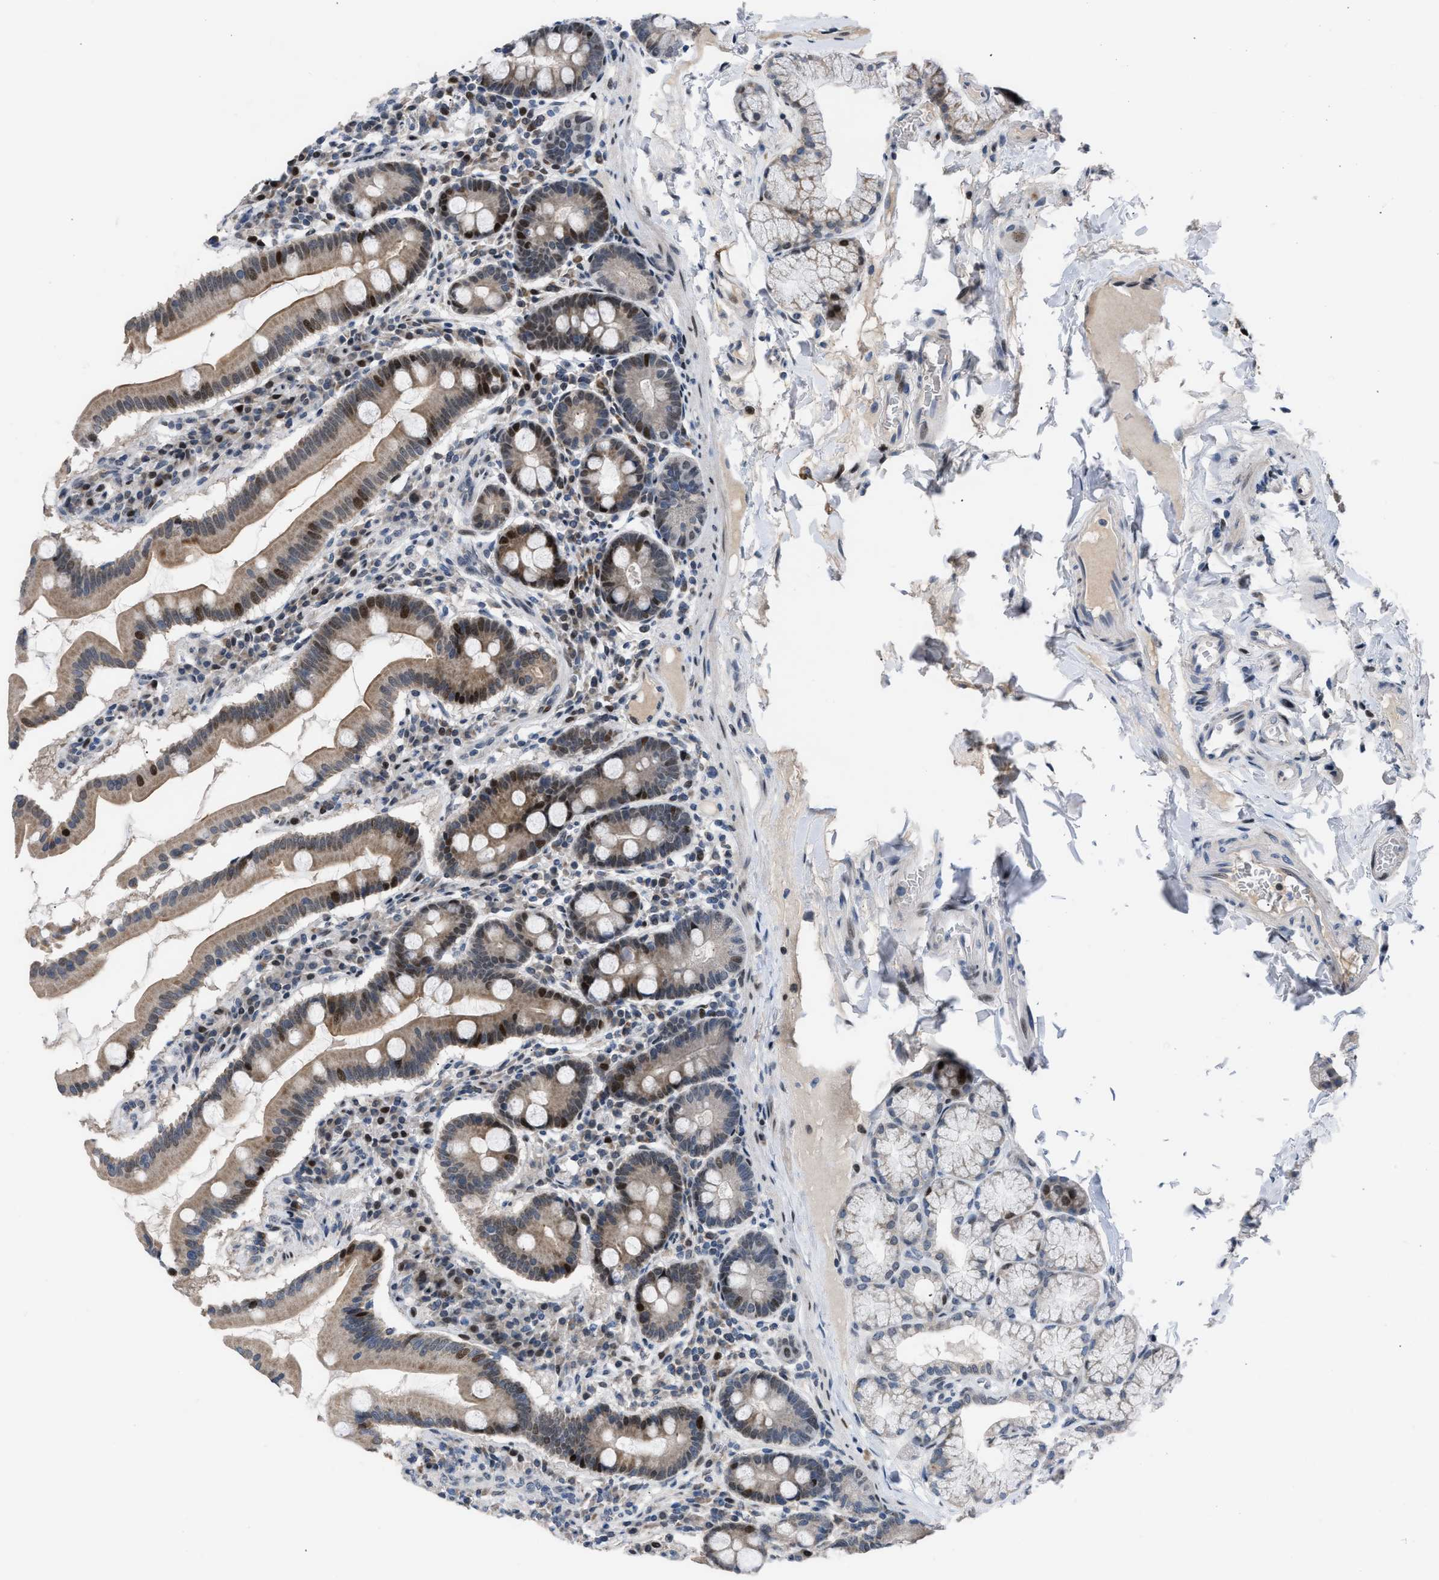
{"staining": {"intensity": "strong", "quantity": "25%-75%", "location": "cytoplasmic/membranous,nuclear"}, "tissue": "duodenum", "cell_type": "Glandular cells", "image_type": "normal", "snomed": [{"axis": "morphology", "description": "Normal tissue, NOS"}, {"axis": "topography", "description": "Duodenum"}], "caption": "Glandular cells show strong cytoplasmic/membranous,nuclear expression in approximately 25%-75% of cells in normal duodenum. The protein is shown in brown color, while the nuclei are stained blue.", "gene": "SETDB1", "patient": {"sex": "male", "age": 50}}